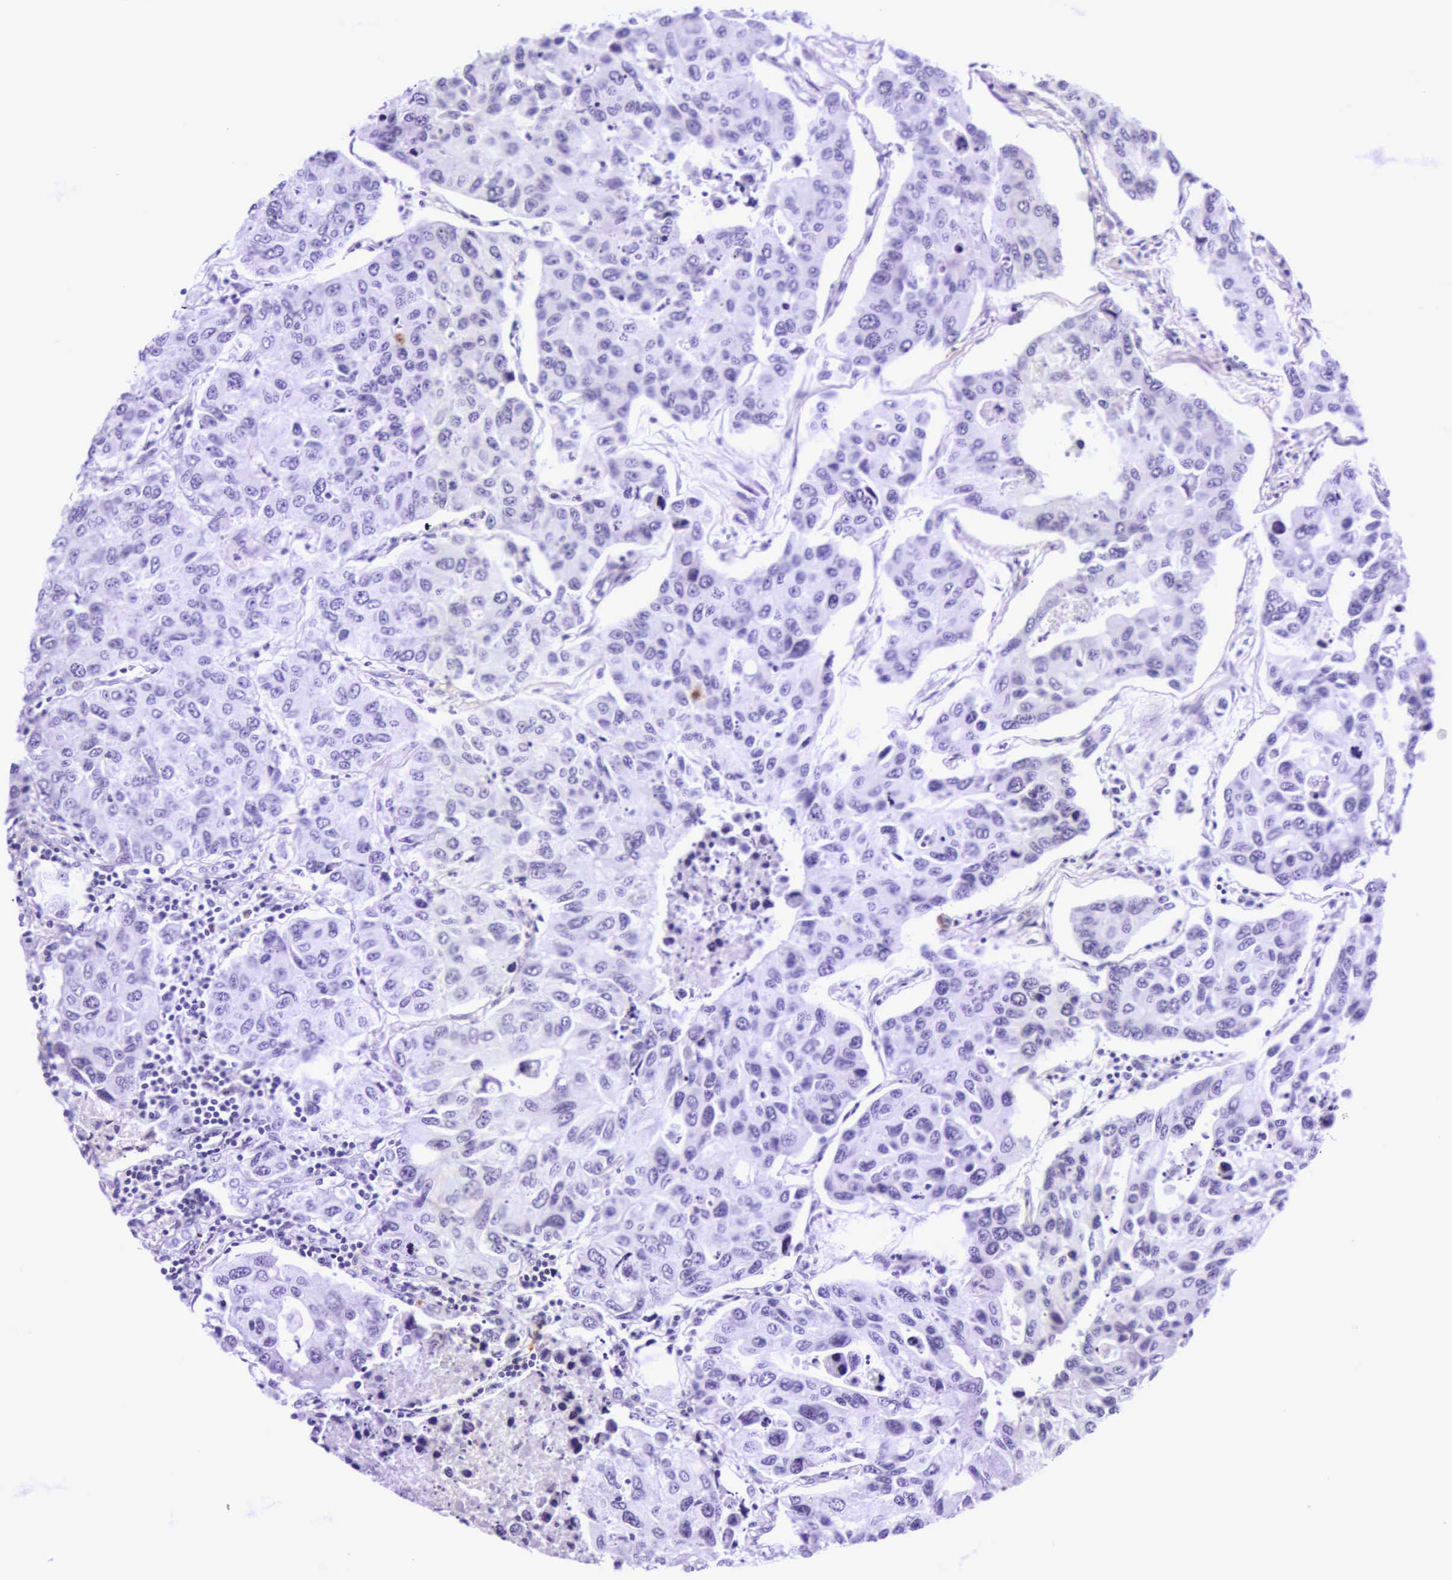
{"staining": {"intensity": "negative", "quantity": "none", "location": "none"}, "tissue": "lung cancer", "cell_type": "Tumor cells", "image_type": "cancer", "snomed": [{"axis": "morphology", "description": "Adenocarcinoma, NOS"}, {"axis": "topography", "description": "Lung"}], "caption": "Lung cancer (adenocarcinoma) was stained to show a protein in brown. There is no significant expression in tumor cells.", "gene": "CD1A", "patient": {"sex": "male", "age": 64}}